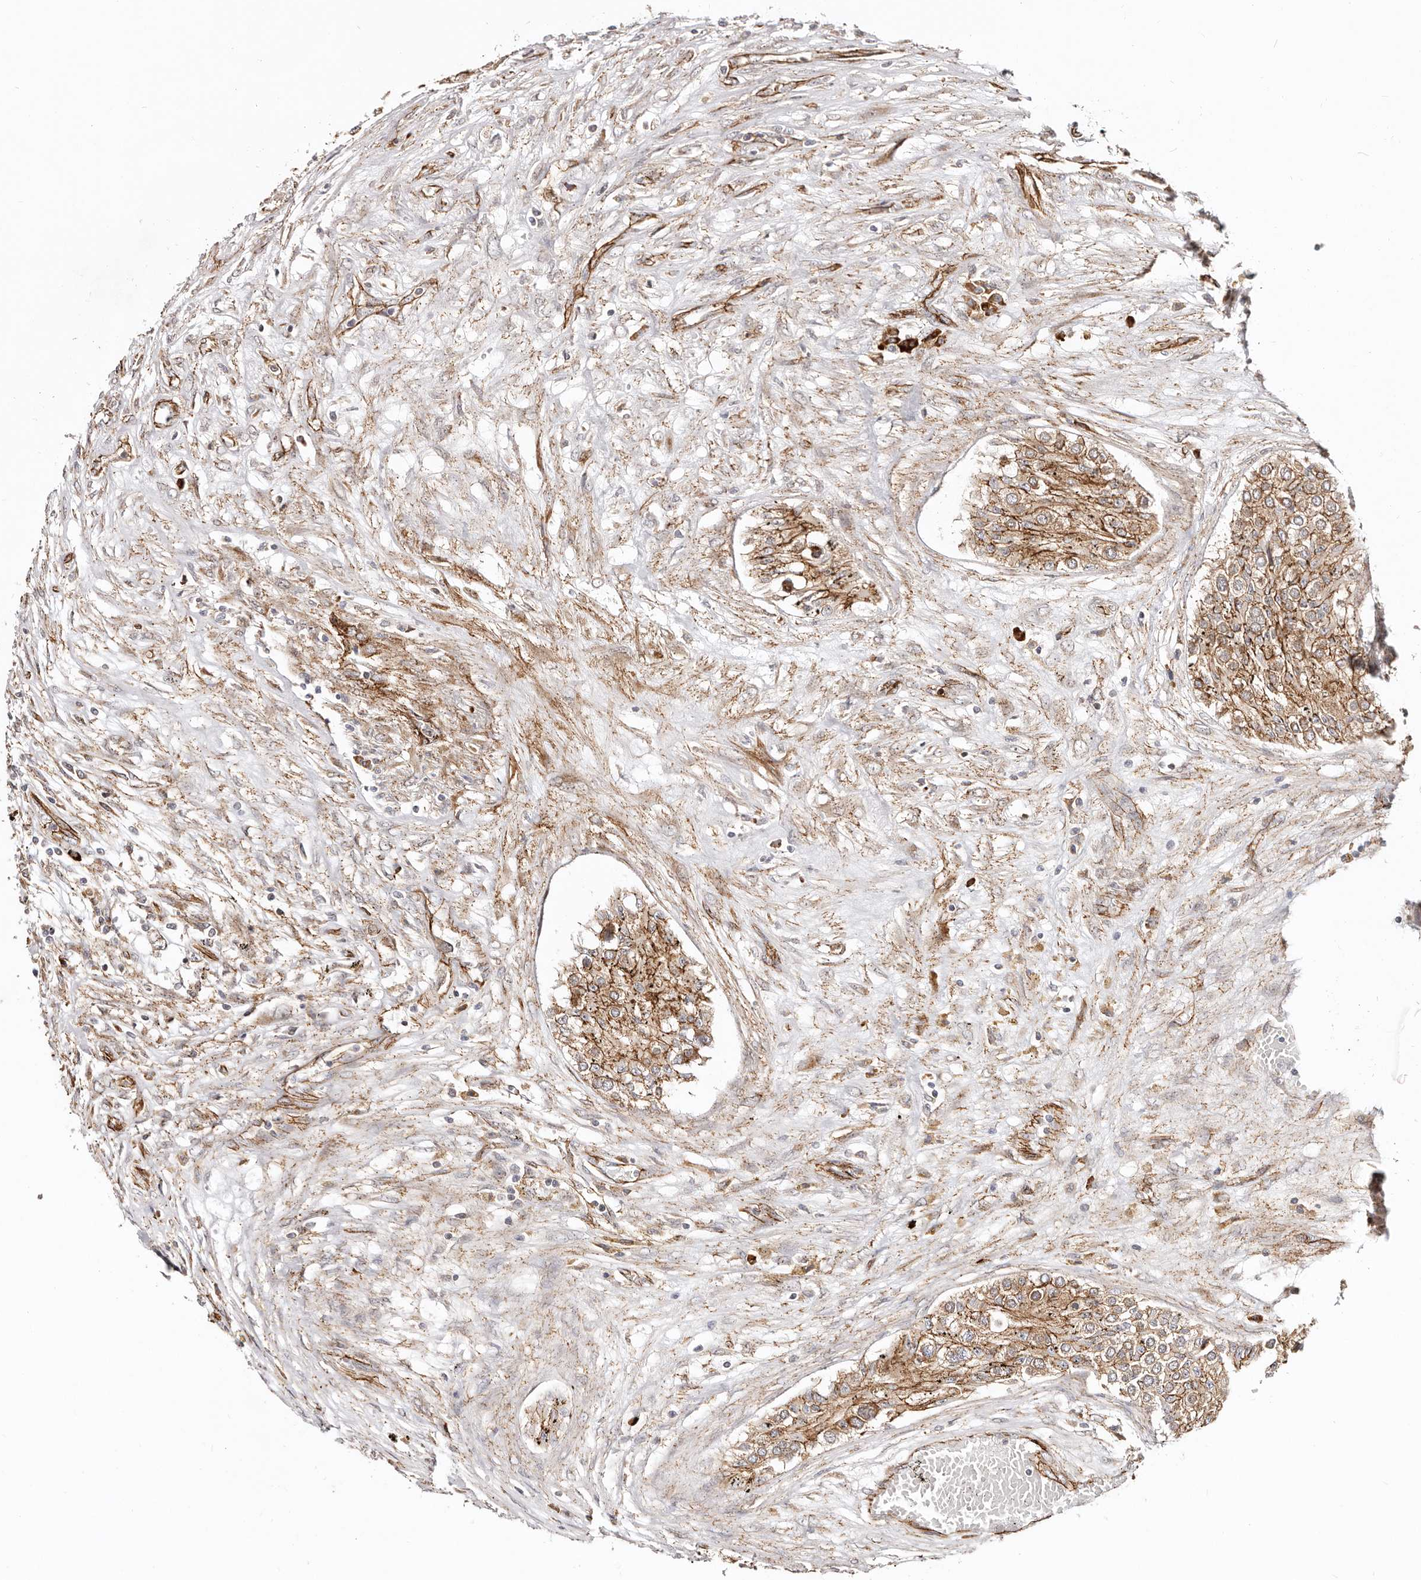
{"staining": {"intensity": "strong", "quantity": ">75%", "location": "cytoplasmic/membranous"}, "tissue": "testis cancer", "cell_type": "Tumor cells", "image_type": "cancer", "snomed": [{"axis": "morphology", "description": "Carcinoma, Embryonal, NOS"}, {"axis": "topography", "description": "Testis"}], "caption": "DAB immunohistochemical staining of human testis embryonal carcinoma shows strong cytoplasmic/membranous protein staining in approximately >75% of tumor cells.", "gene": "CTNNB1", "patient": {"sex": "male", "age": 25}}